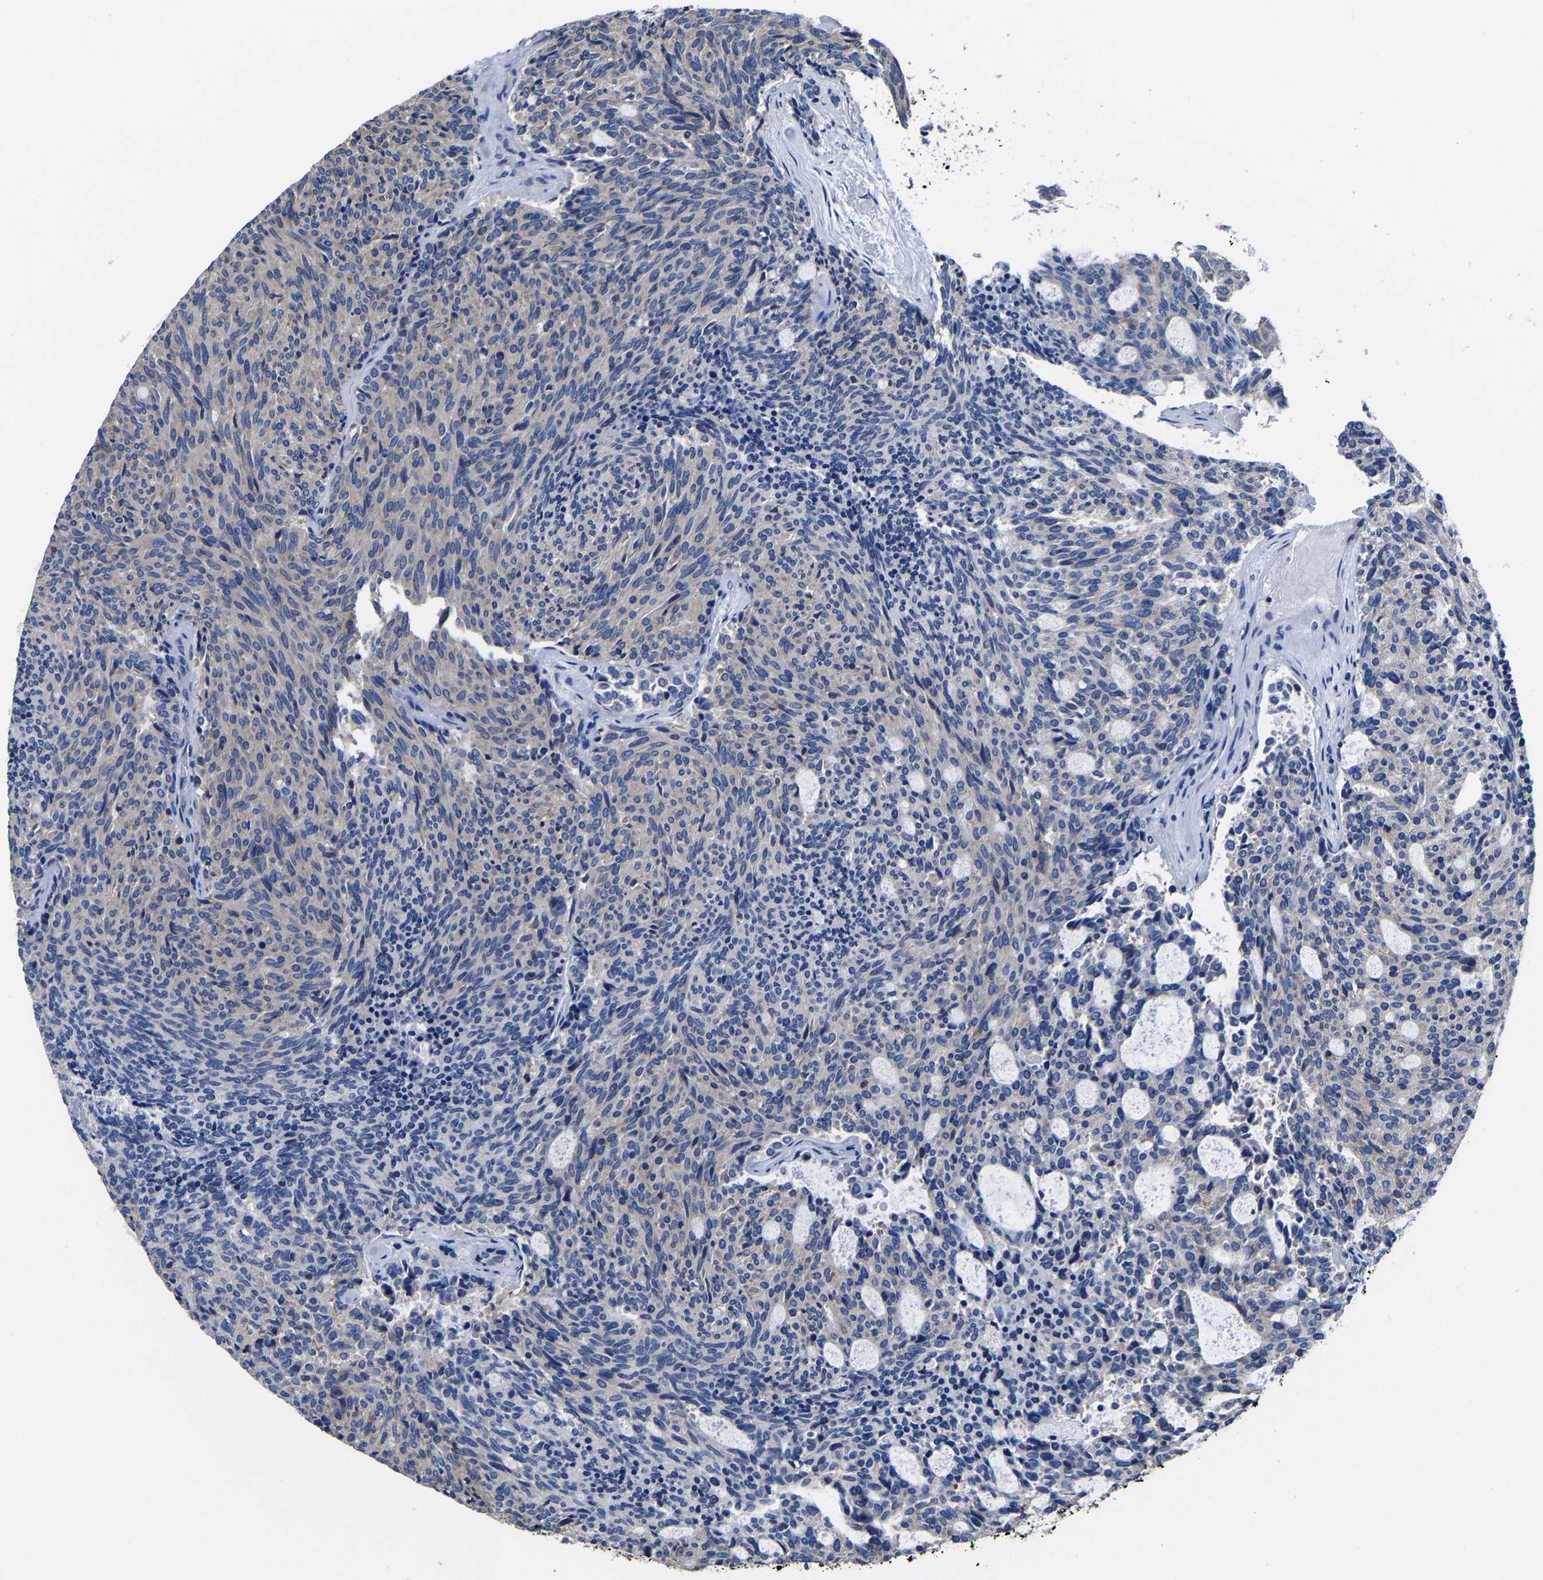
{"staining": {"intensity": "weak", "quantity": "<25%", "location": "cytoplasmic/membranous"}, "tissue": "carcinoid", "cell_type": "Tumor cells", "image_type": "cancer", "snomed": [{"axis": "morphology", "description": "Carcinoid, malignant, NOS"}, {"axis": "topography", "description": "Pancreas"}], "caption": "Tumor cells show no significant protein staining in carcinoid (malignant).", "gene": "SRPK2", "patient": {"sex": "female", "age": 54}}